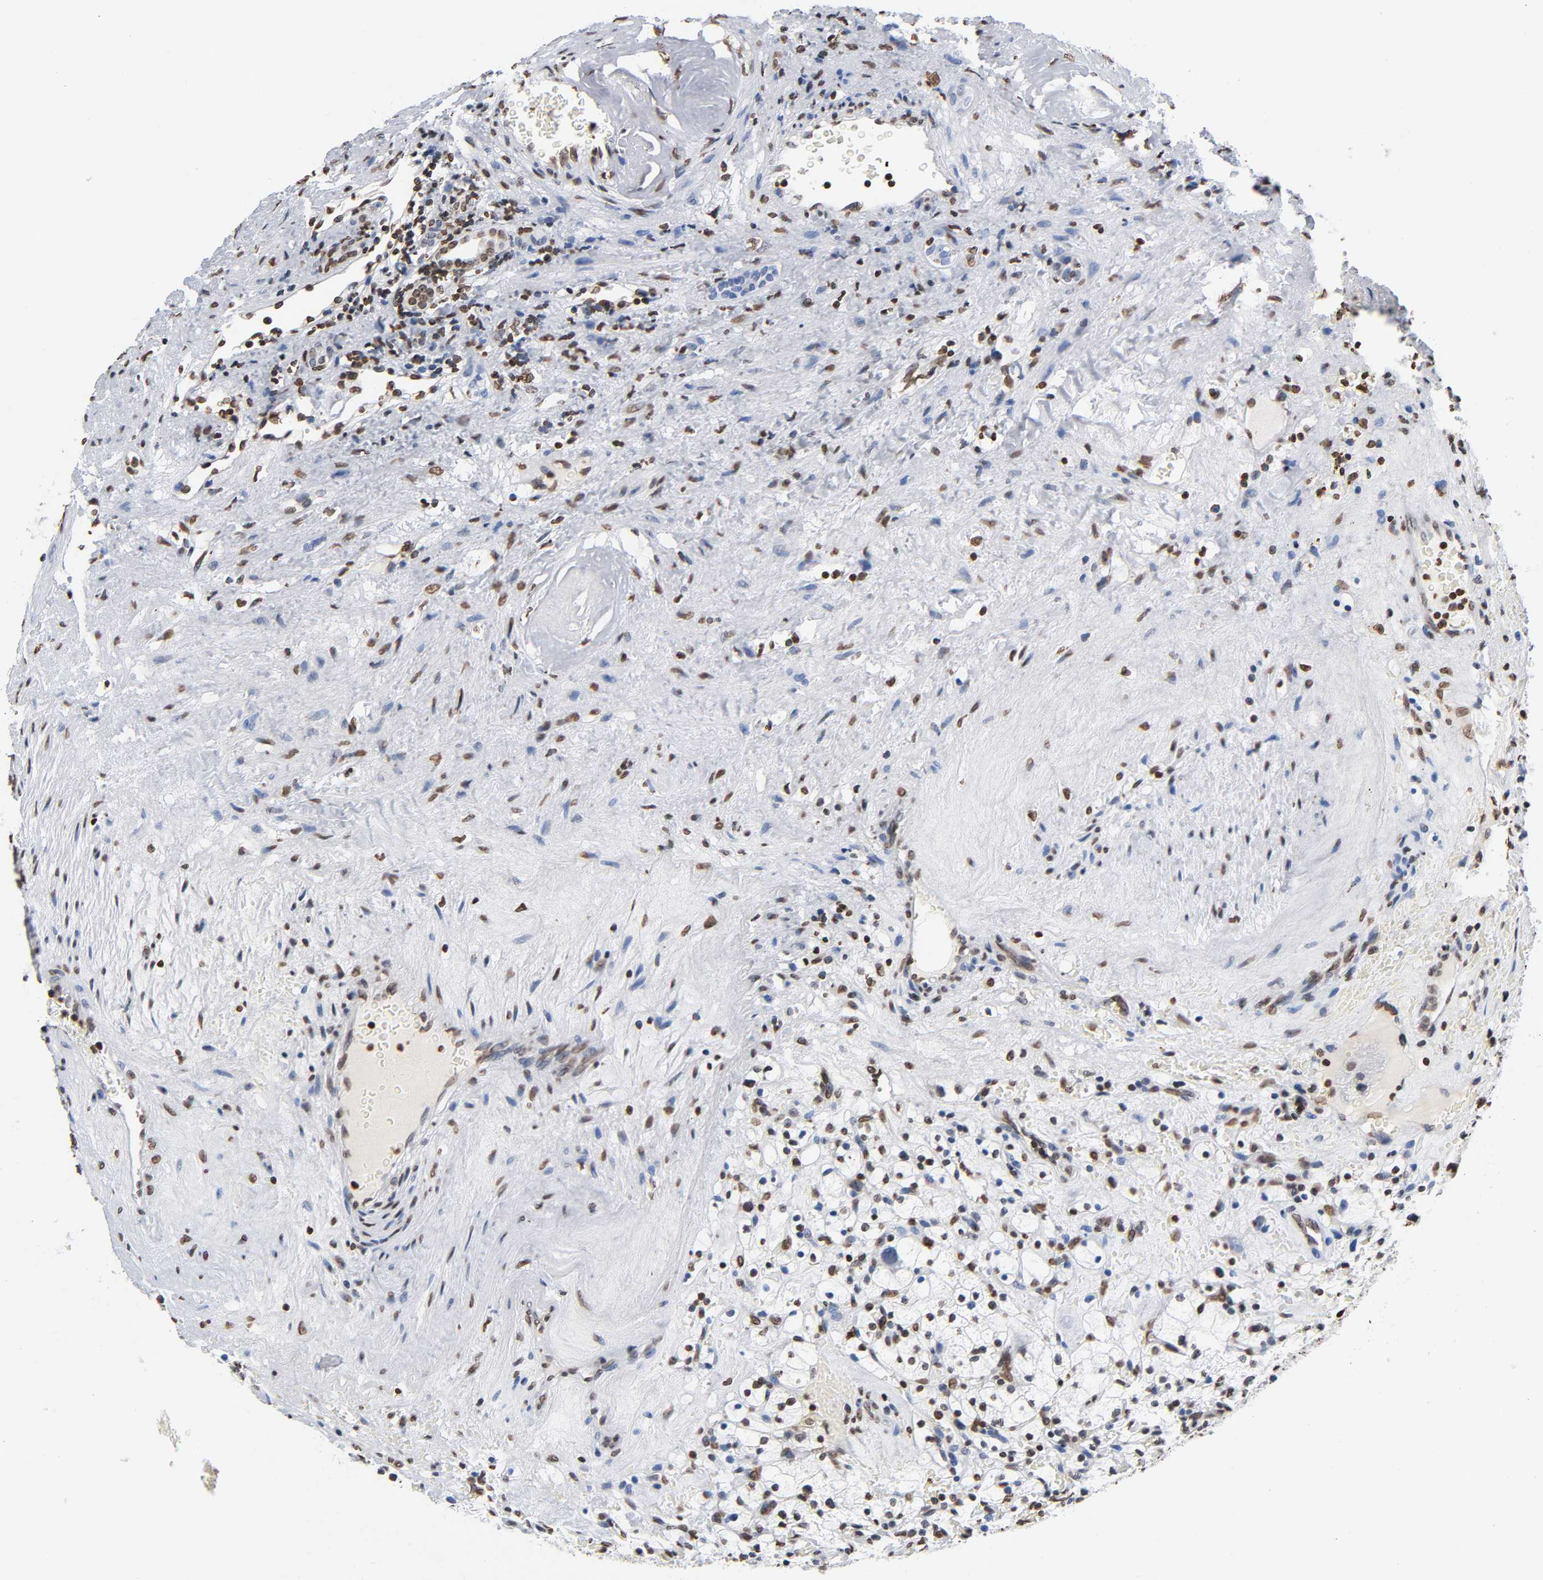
{"staining": {"intensity": "strong", "quantity": ">75%", "location": "nuclear"}, "tissue": "renal cancer", "cell_type": "Tumor cells", "image_type": "cancer", "snomed": [{"axis": "morphology", "description": "Adenocarcinoma, NOS"}, {"axis": "topography", "description": "Kidney"}], "caption": "Protein staining of renal adenocarcinoma tissue shows strong nuclear positivity in about >75% of tumor cells.", "gene": "HOXA6", "patient": {"sex": "female", "age": 83}}